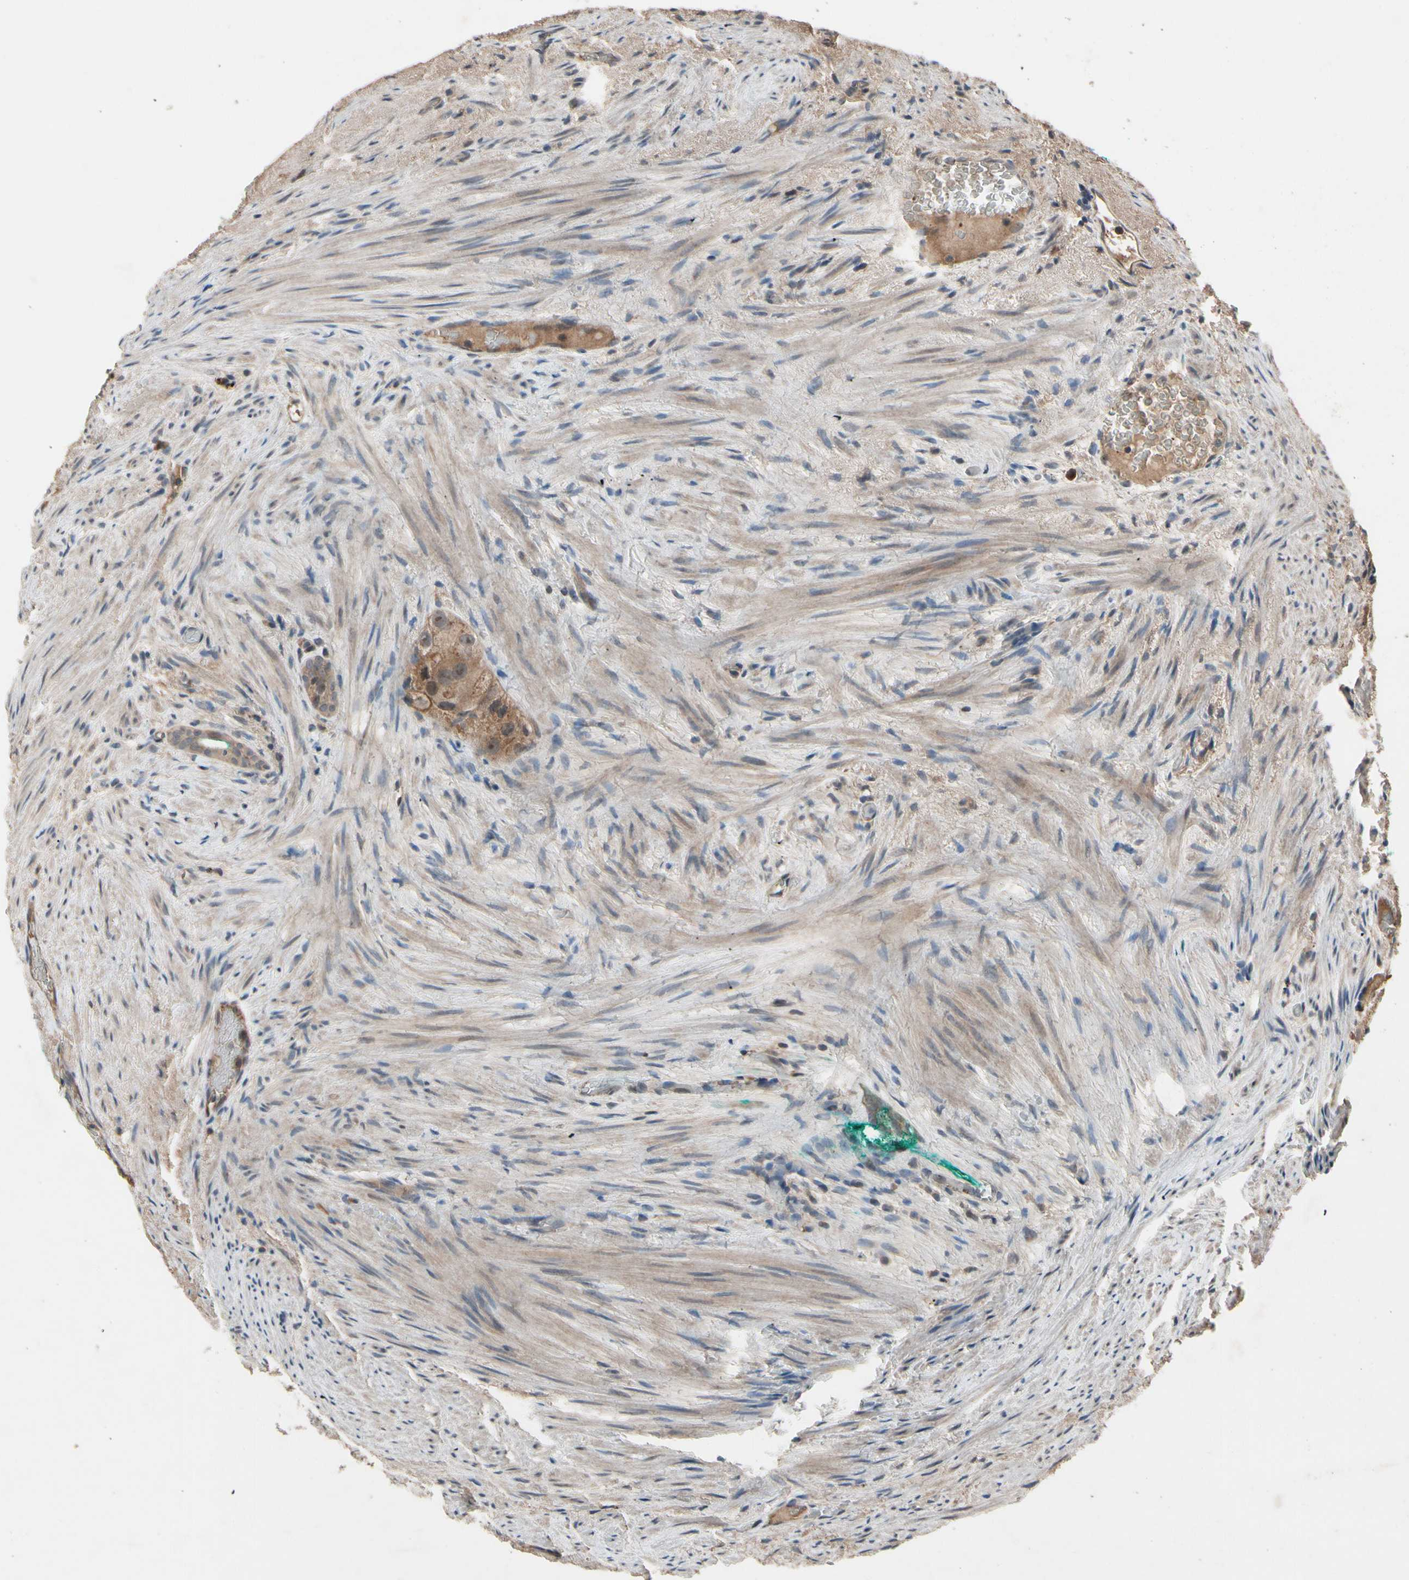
{"staining": {"intensity": "moderate", "quantity": ">75%", "location": "cytoplasmic/membranous"}, "tissue": "prostate cancer", "cell_type": "Tumor cells", "image_type": "cancer", "snomed": [{"axis": "morphology", "description": "Adenocarcinoma, High grade"}, {"axis": "topography", "description": "Prostate"}], "caption": "Immunohistochemical staining of human high-grade adenocarcinoma (prostate) displays moderate cytoplasmic/membranous protein staining in approximately >75% of tumor cells.", "gene": "NSF", "patient": {"sex": "male", "age": 66}}